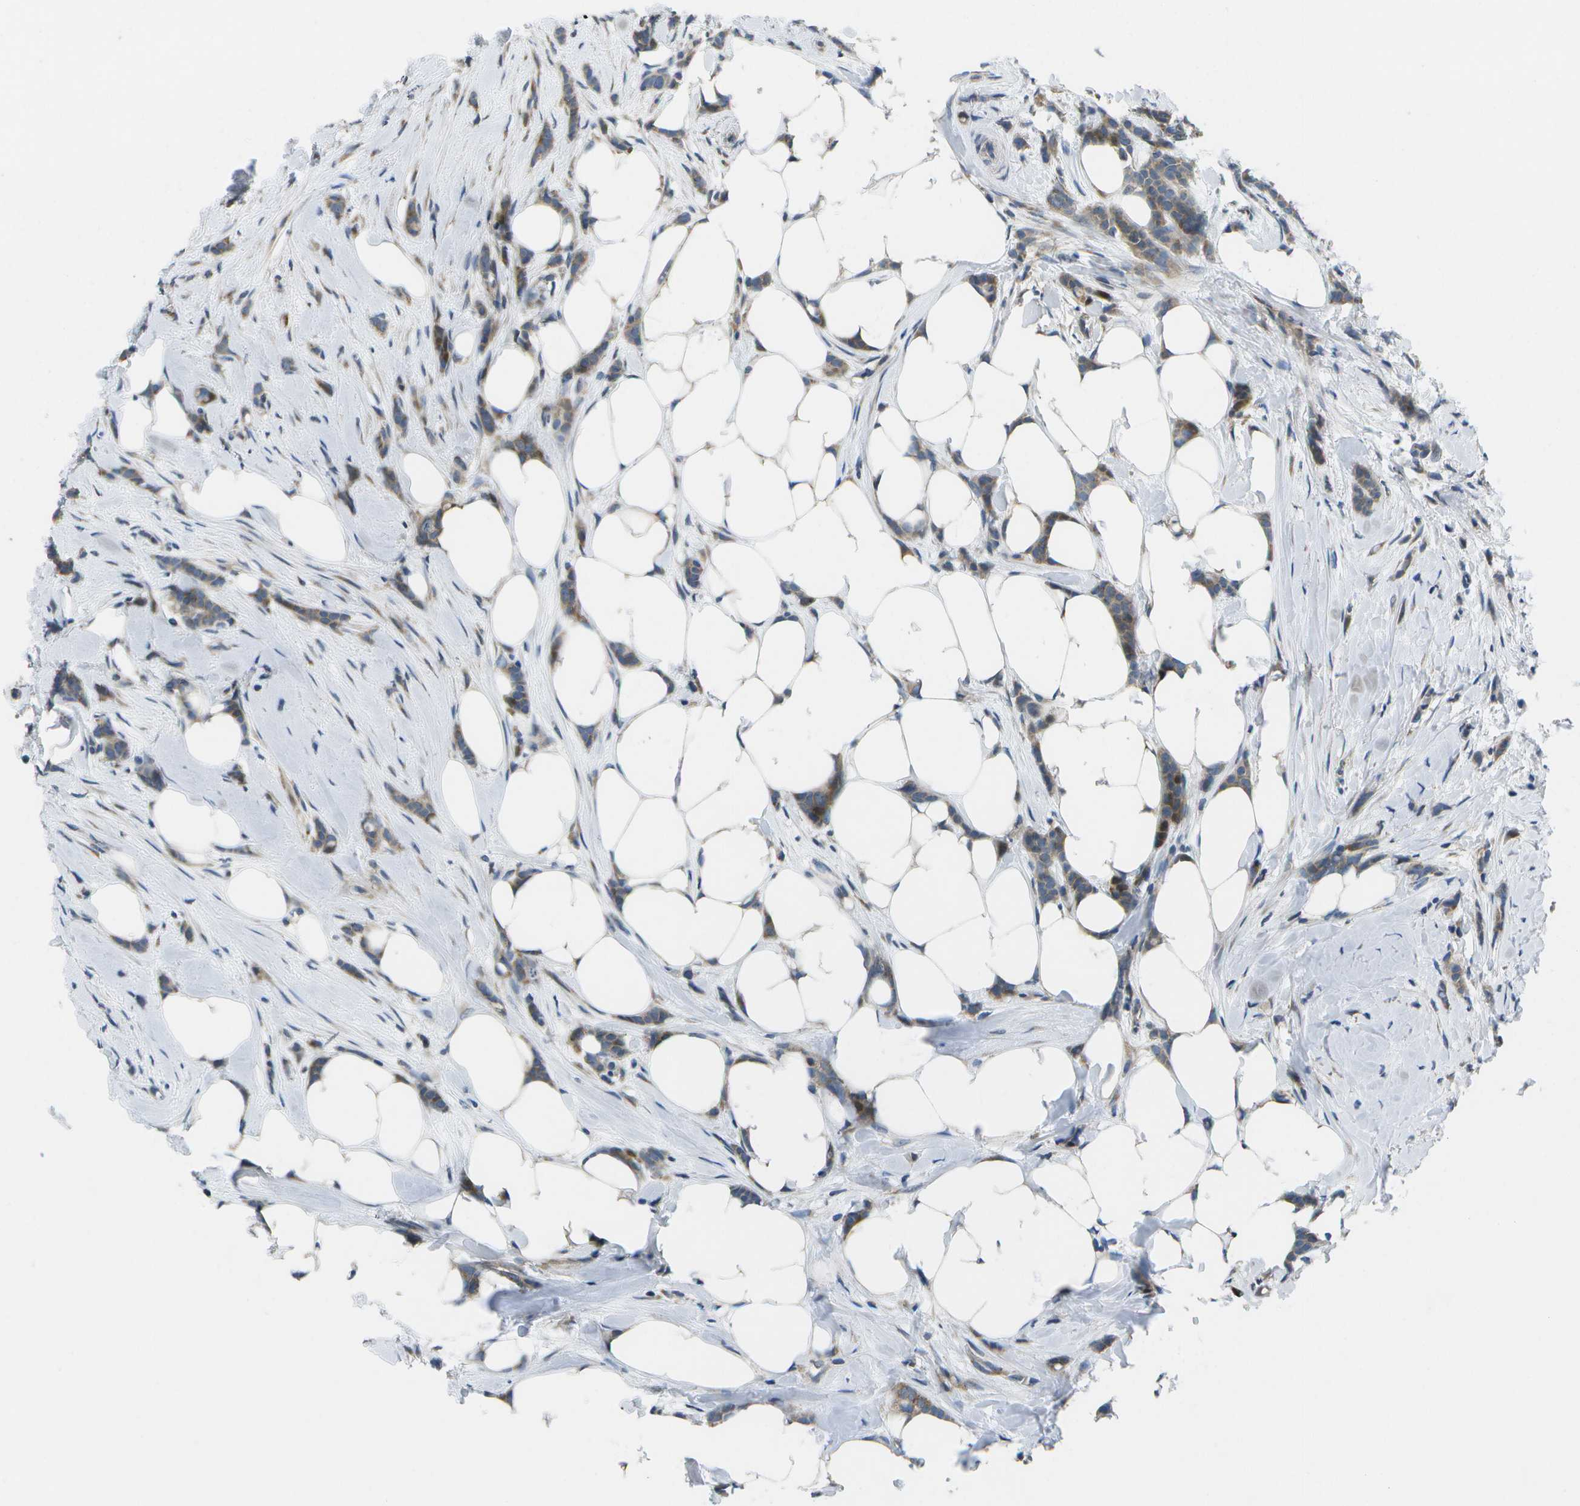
{"staining": {"intensity": "moderate", "quantity": ">75%", "location": "cytoplasmic/membranous"}, "tissue": "breast cancer", "cell_type": "Tumor cells", "image_type": "cancer", "snomed": [{"axis": "morphology", "description": "Lobular carcinoma, in situ"}, {"axis": "morphology", "description": "Lobular carcinoma"}, {"axis": "topography", "description": "Breast"}], "caption": "Immunohistochemical staining of breast cancer (lobular carcinoma) shows medium levels of moderate cytoplasmic/membranous protein expression in approximately >75% of tumor cells.", "gene": "GALNT15", "patient": {"sex": "female", "age": 41}}